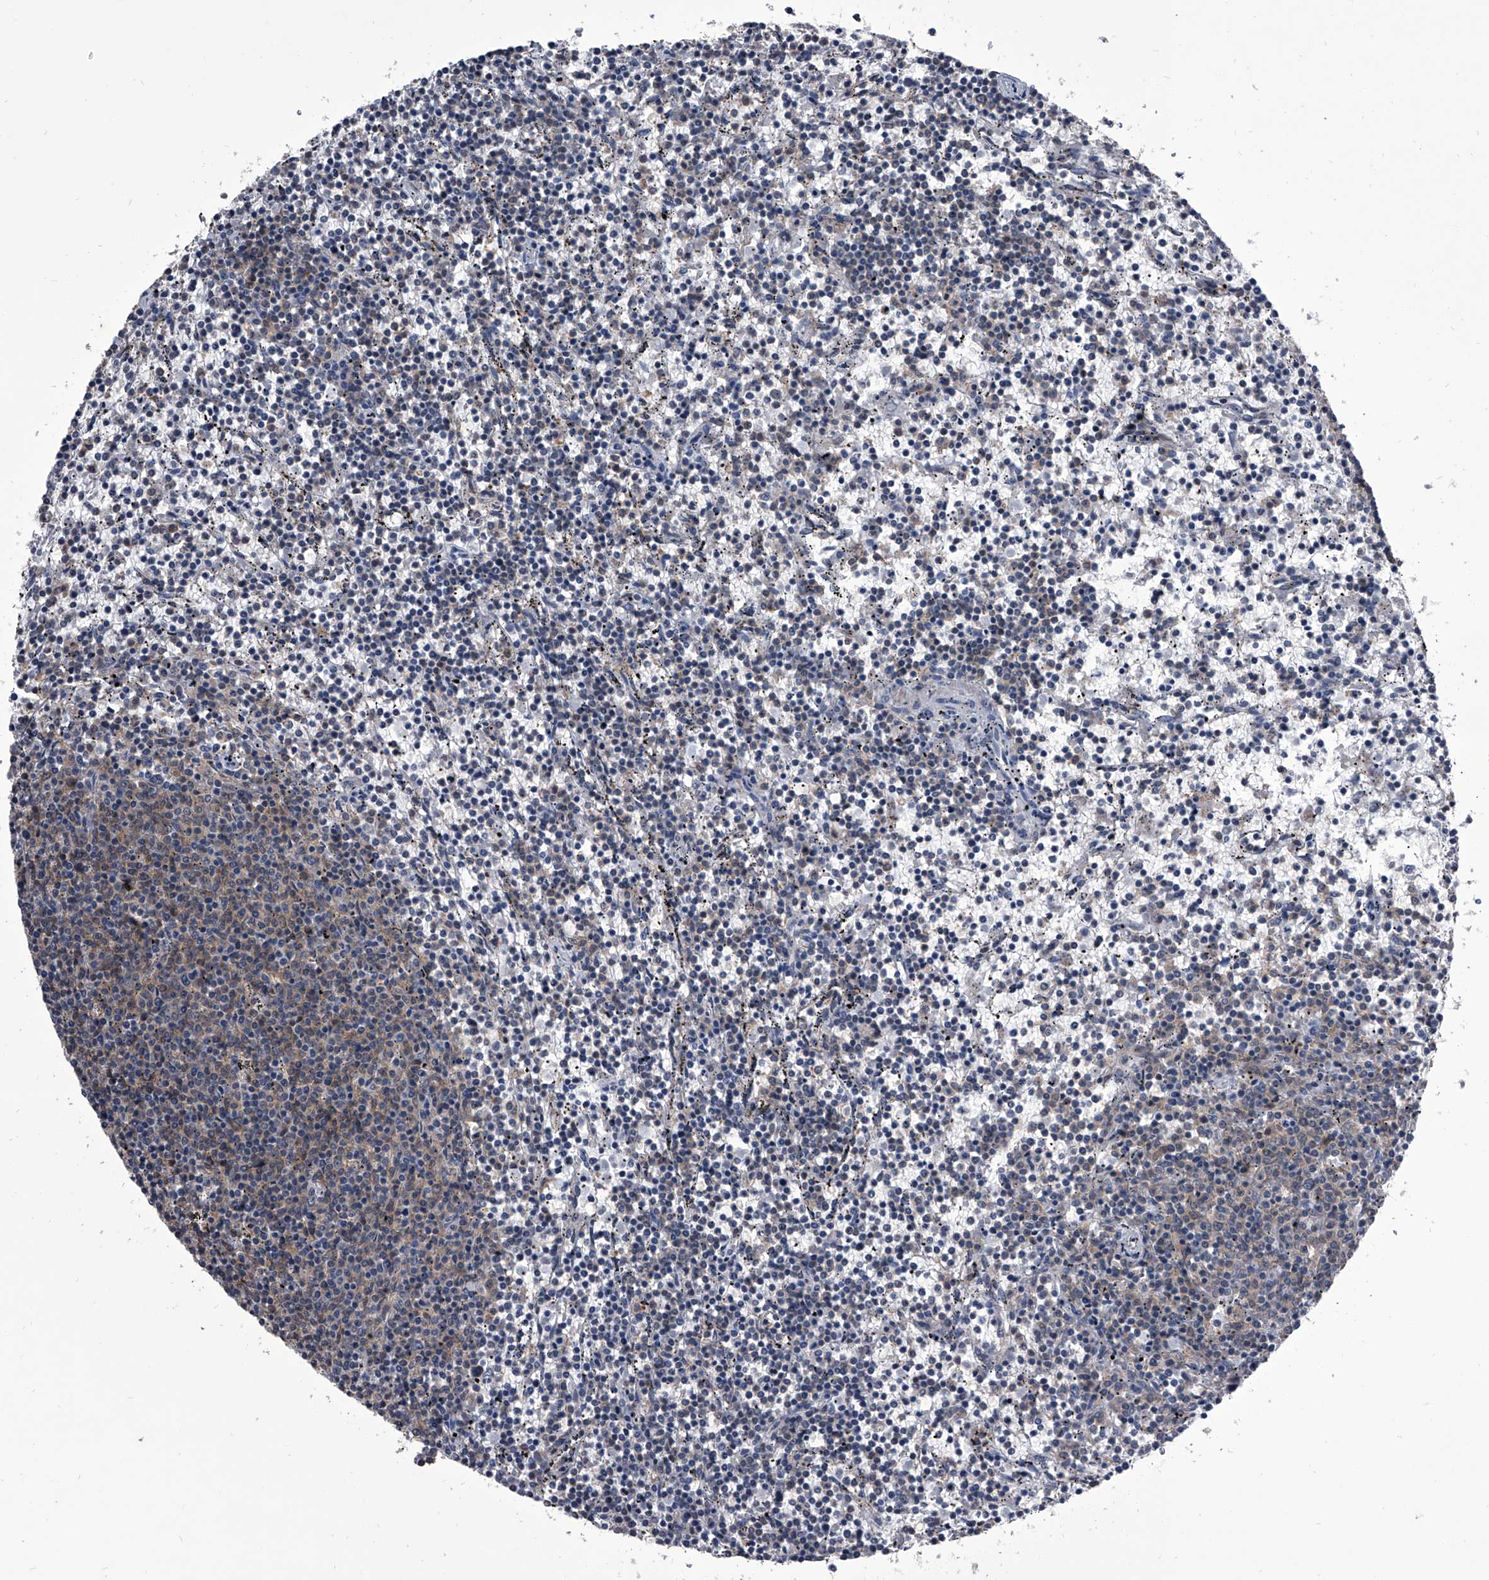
{"staining": {"intensity": "weak", "quantity": "<25%", "location": "cytoplasmic/membranous"}, "tissue": "lymphoma", "cell_type": "Tumor cells", "image_type": "cancer", "snomed": [{"axis": "morphology", "description": "Malignant lymphoma, non-Hodgkin's type, Low grade"}, {"axis": "topography", "description": "Spleen"}], "caption": "Tumor cells show no significant staining in low-grade malignant lymphoma, non-Hodgkin's type.", "gene": "PIP5K1A", "patient": {"sex": "female", "age": 50}}